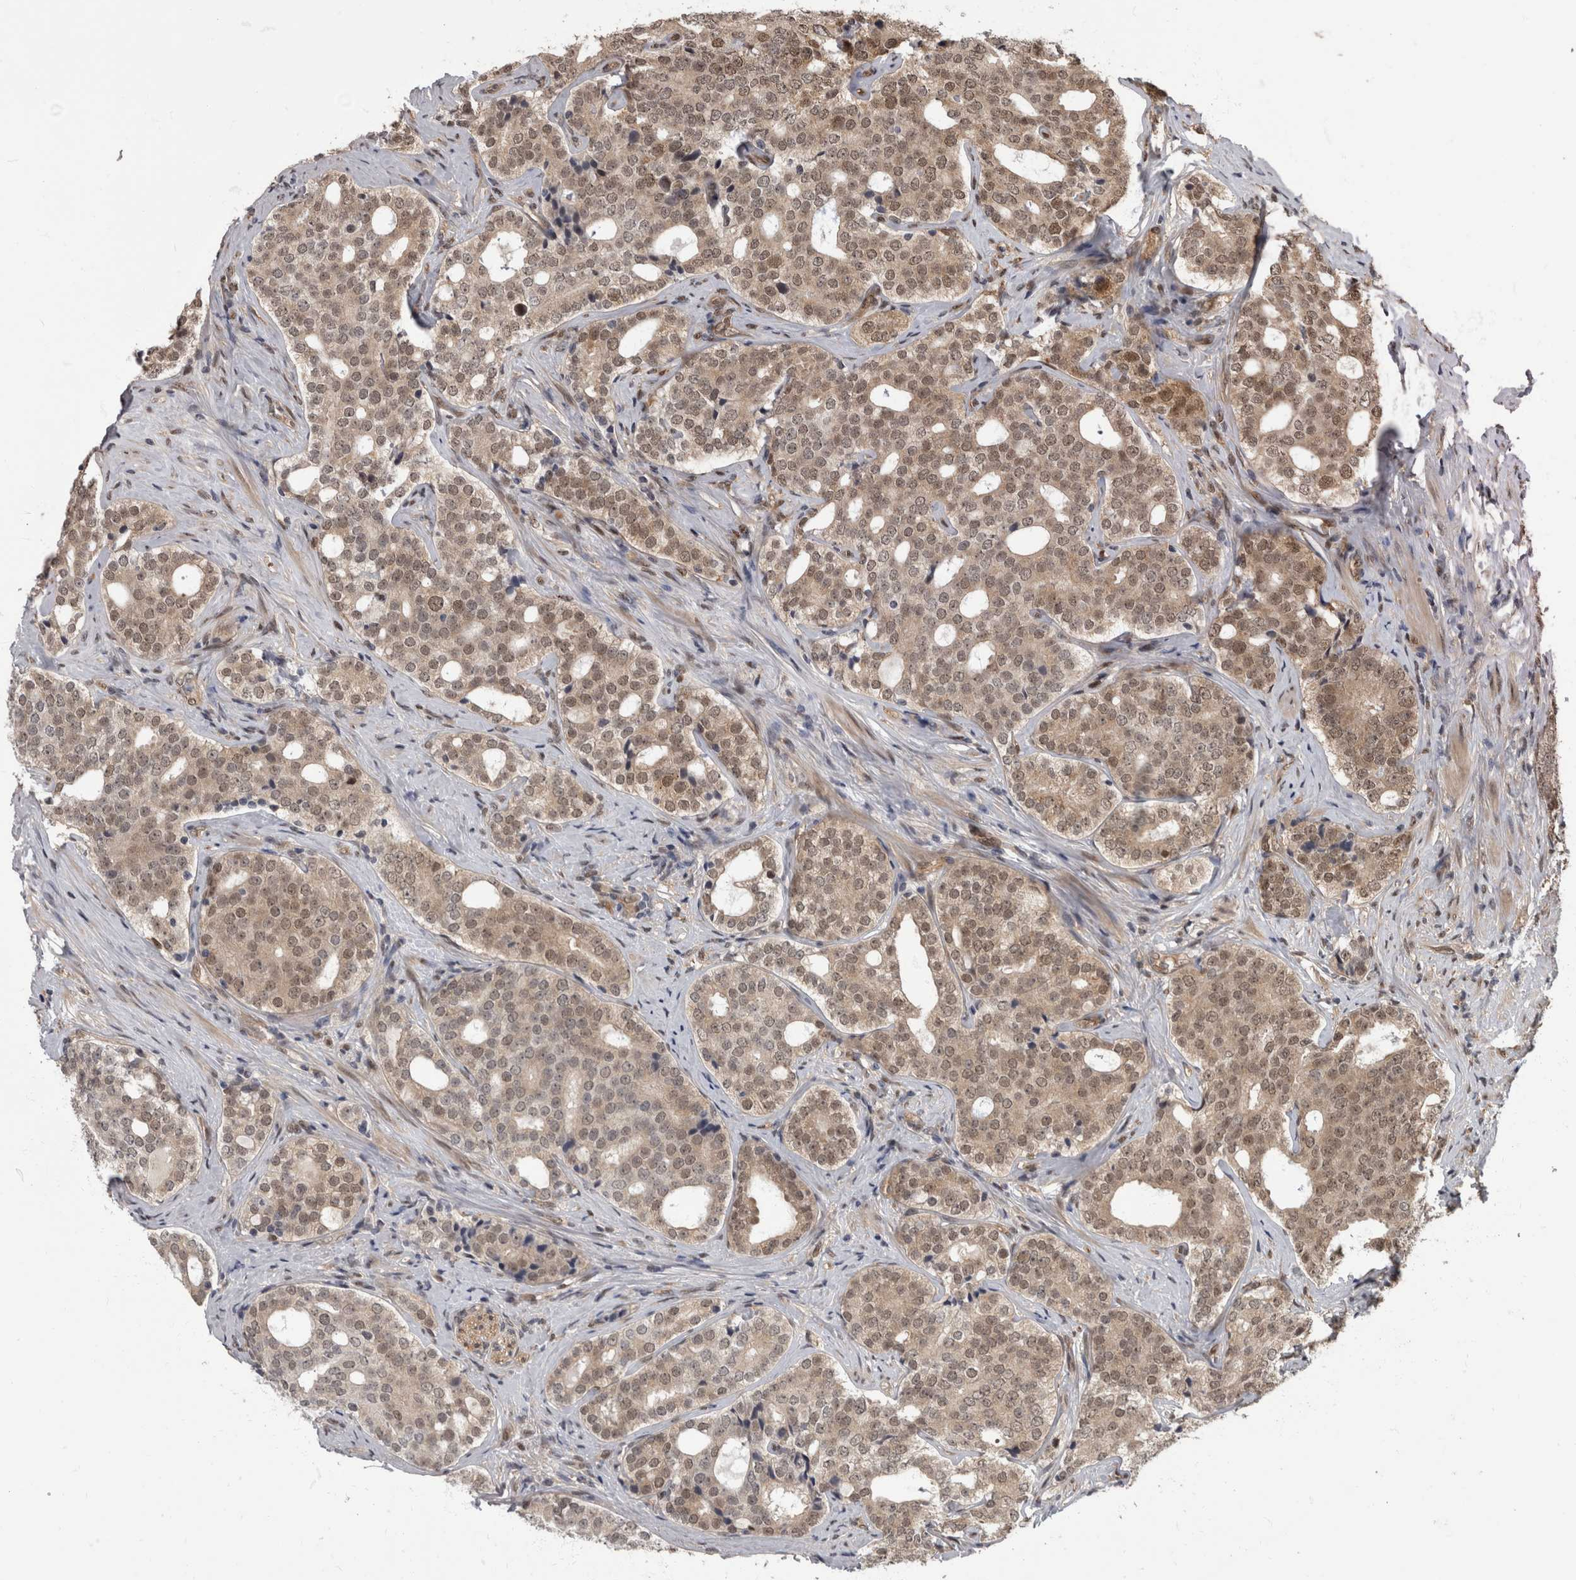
{"staining": {"intensity": "weak", "quantity": ">75%", "location": "cytoplasmic/membranous,nuclear"}, "tissue": "prostate cancer", "cell_type": "Tumor cells", "image_type": "cancer", "snomed": [{"axis": "morphology", "description": "Adenocarcinoma, High grade"}, {"axis": "topography", "description": "Prostate"}], "caption": "Immunohistochemistry of human prostate cancer displays low levels of weak cytoplasmic/membranous and nuclear expression in about >75% of tumor cells.", "gene": "AKT3", "patient": {"sex": "male", "age": 56}}